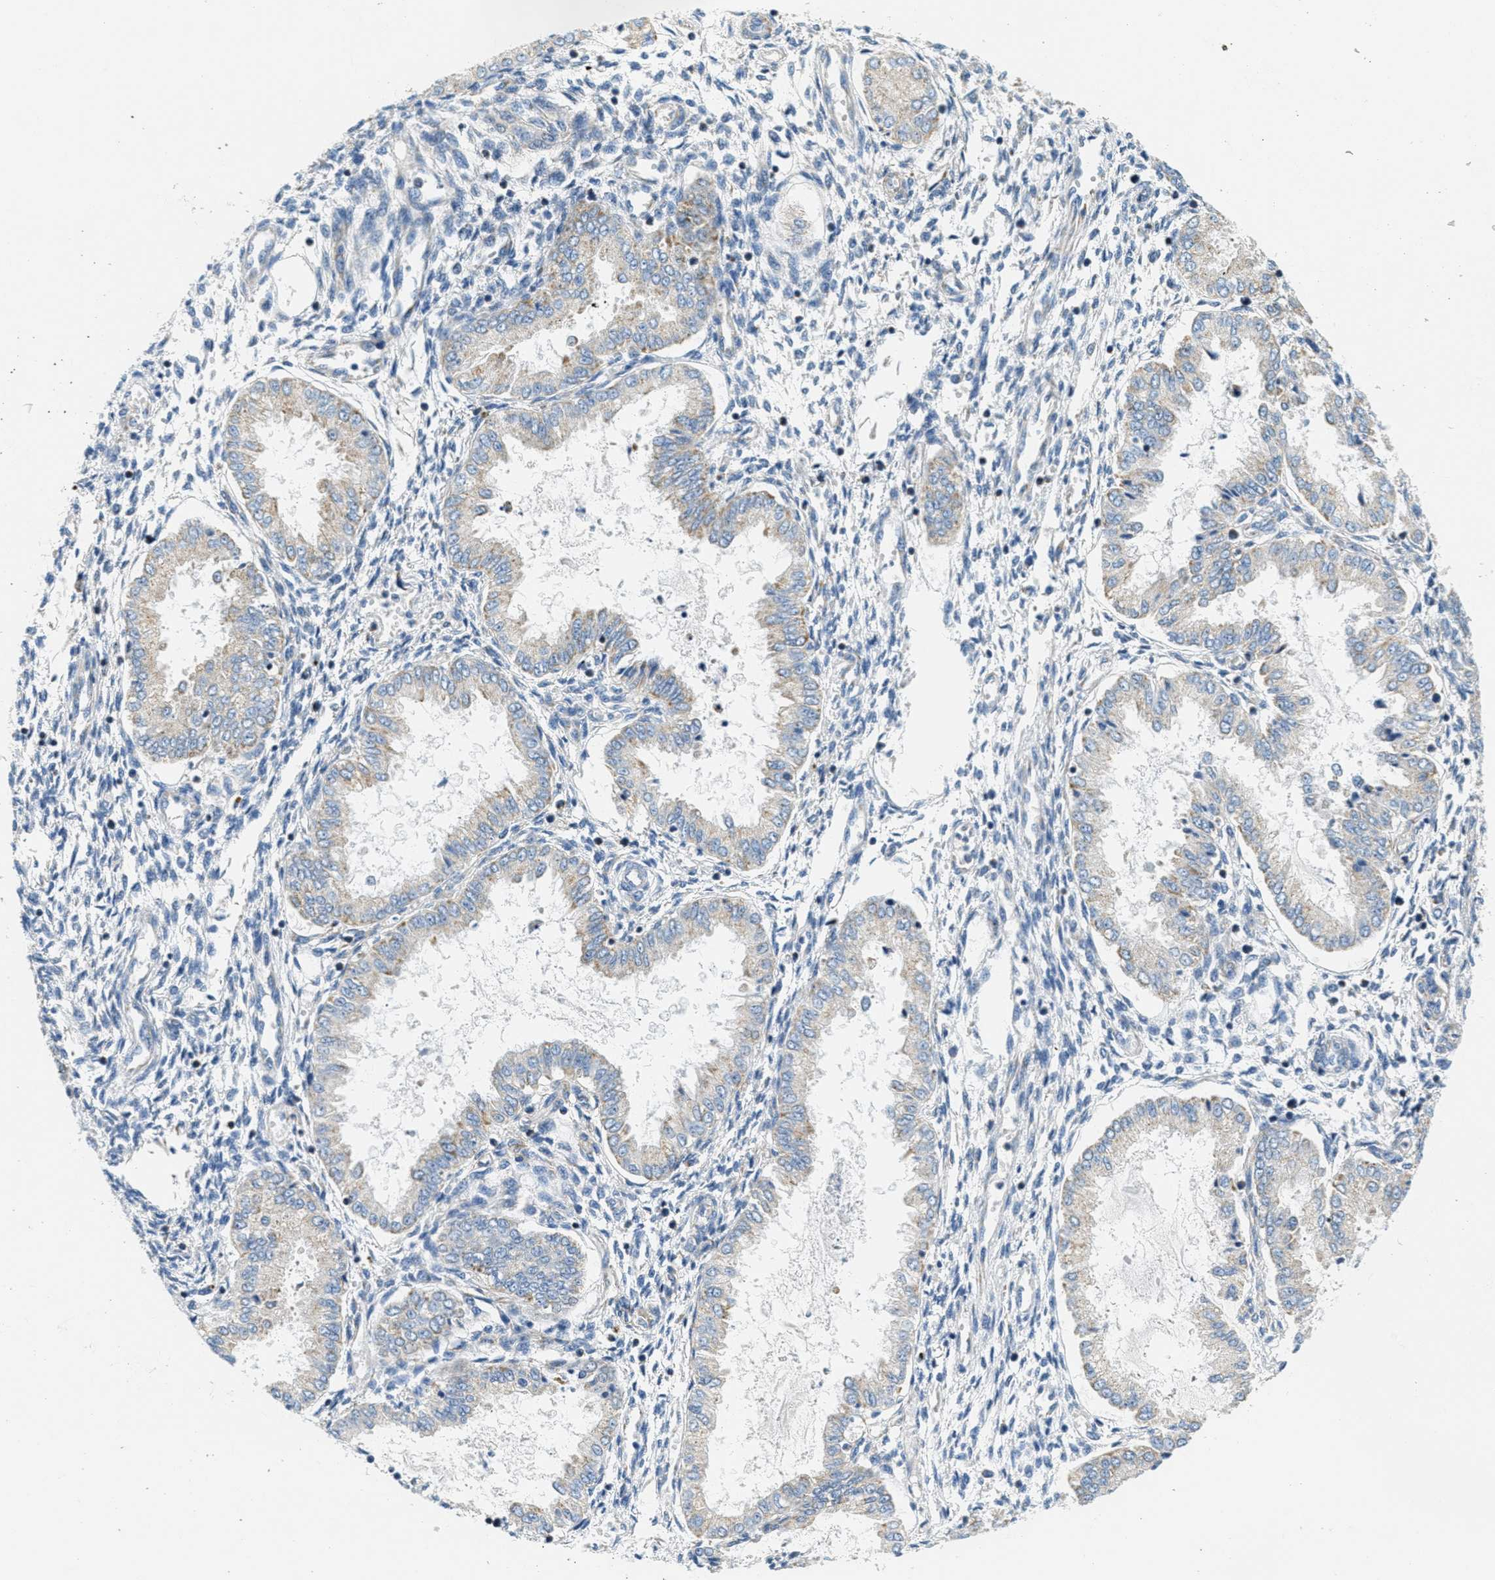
{"staining": {"intensity": "negative", "quantity": "none", "location": "none"}, "tissue": "endometrium", "cell_type": "Cells in endometrial stroma", "image_type": "normal", "snomed": [{"axis": "morphology", "description": "Normal tissue, NOS"}, {"axis": "topography", "description": "Endometrium"}], "caption": "IHC of unremarkable human endometrium displays no positivity in cells in endometrial stroma.", "gene": "CA4", "patient": {"sex": "female", "age": 33}}